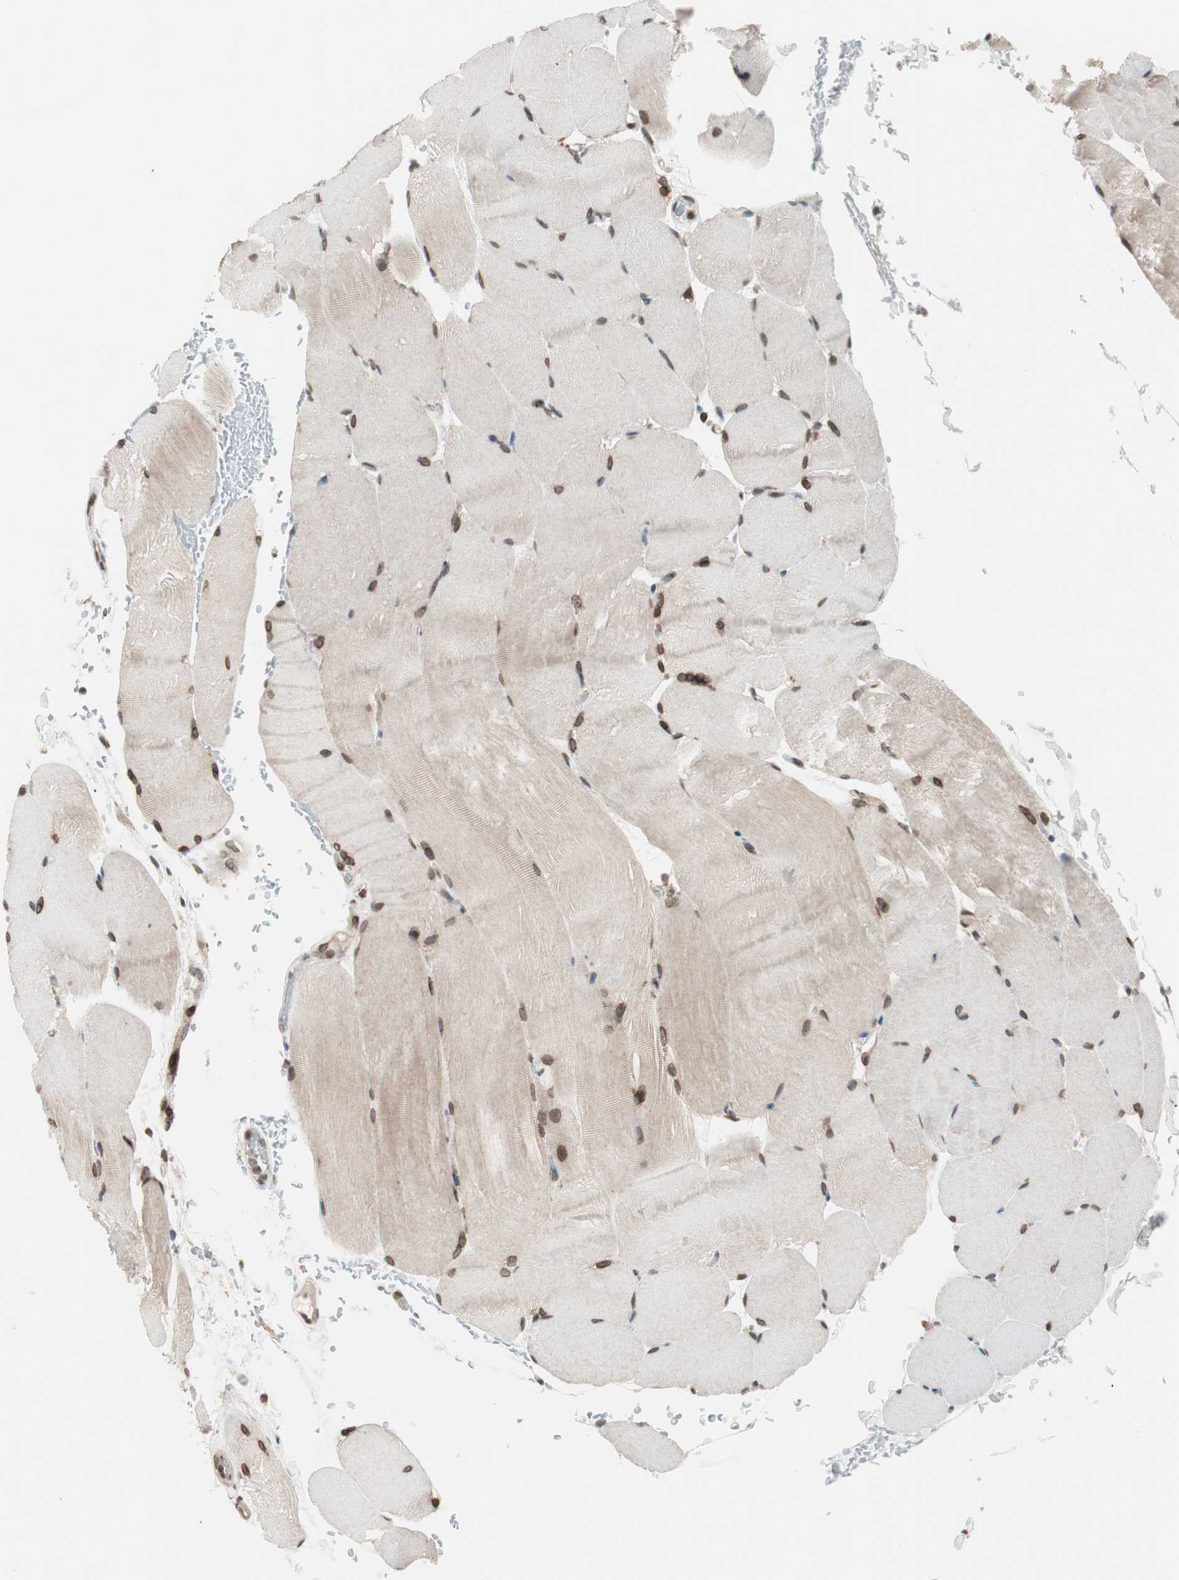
{"staining": {"intensity": "moderate", "quantity": "25%-75%", "location": "cytoplasmic/membranous,nuclear"}, "tissue": "skeletal muscle", "cell_type": "Myocytes", "image_type": "normal", "snomed": [{"axis": "morphology", "description": "Normal tissue, NOS"}, {"axis": "topography", "description": "Skeletal muscle"}, {"axis": "topography", "description": "Parathyroid gland"}], "caption": "Immunohistochemical staining of unremarkable human skeletal muscle demonstrates medium levels of moderate cytoplasmic/membranous,nuclear positivity in approximately 25%-75% of myocytes. (Stains: DAB (3,3'-diaminobenzidine) in brown, nuclei in blue, Microscopy: brightfield microscopy at high magnification).", "gene": "NUP62", "patient": {"sex": "female", "age": 37}}